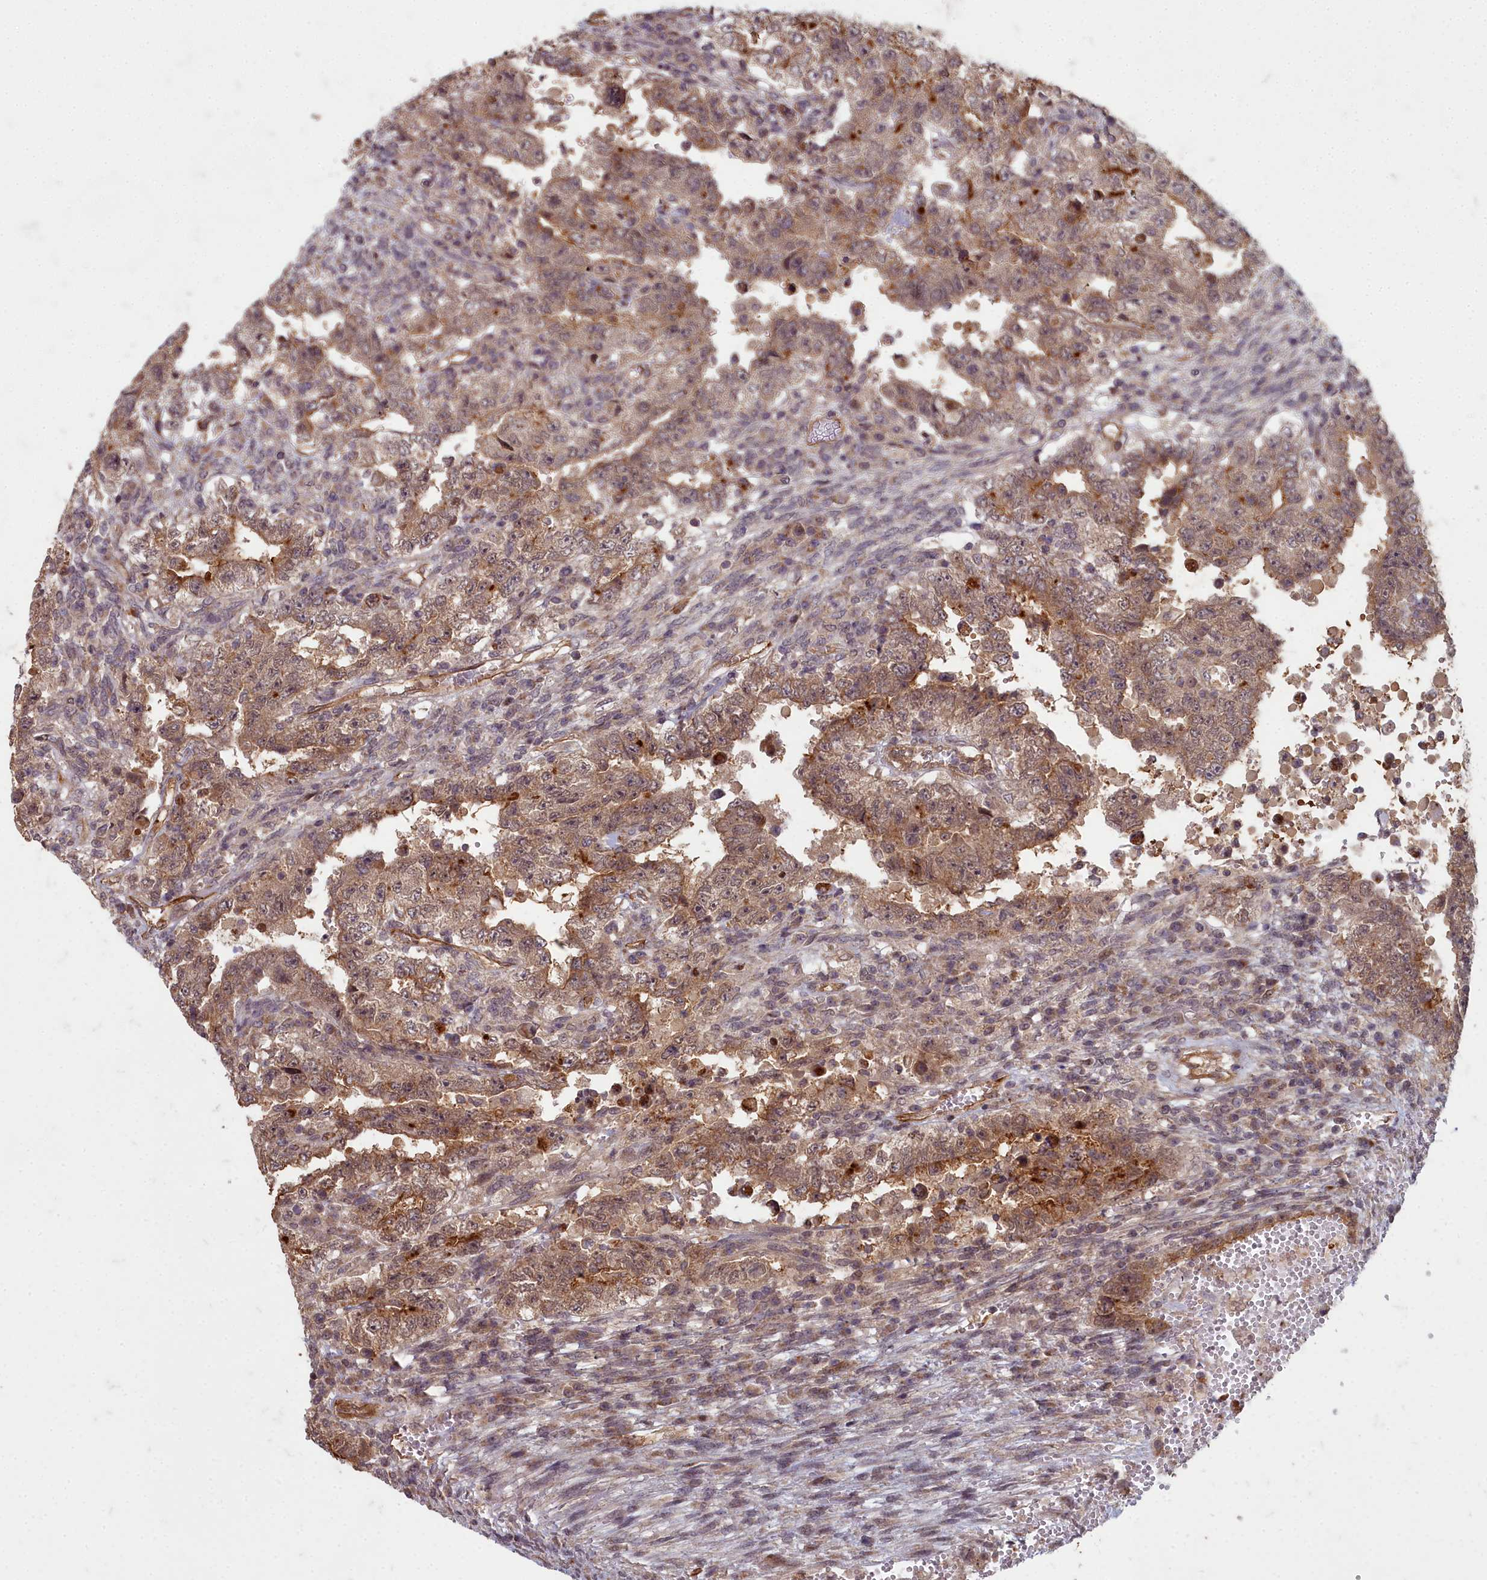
{"staining": {"intensity": "moderate", "quantity": ">75%", "location": "cytoplasmic/membranous"}, "tissue": "testis cancer", "cell_type": "Tumor cells", "image_type": "cancer", "snomed": [{"axis": "morphology", "description": "Carcinoma, Embryonal, NOS"}, {"axis": "topography", "description": "Testis"}], "caption": "Immunohistochemistry (IHC) (DAB) staining of testis cancer shows moderate cytoplasmic/membranous protein expression in approximately >75% of tumor cells.", "gene": "TSPYL4", "patient": {"sex": "male", "age": 26}}